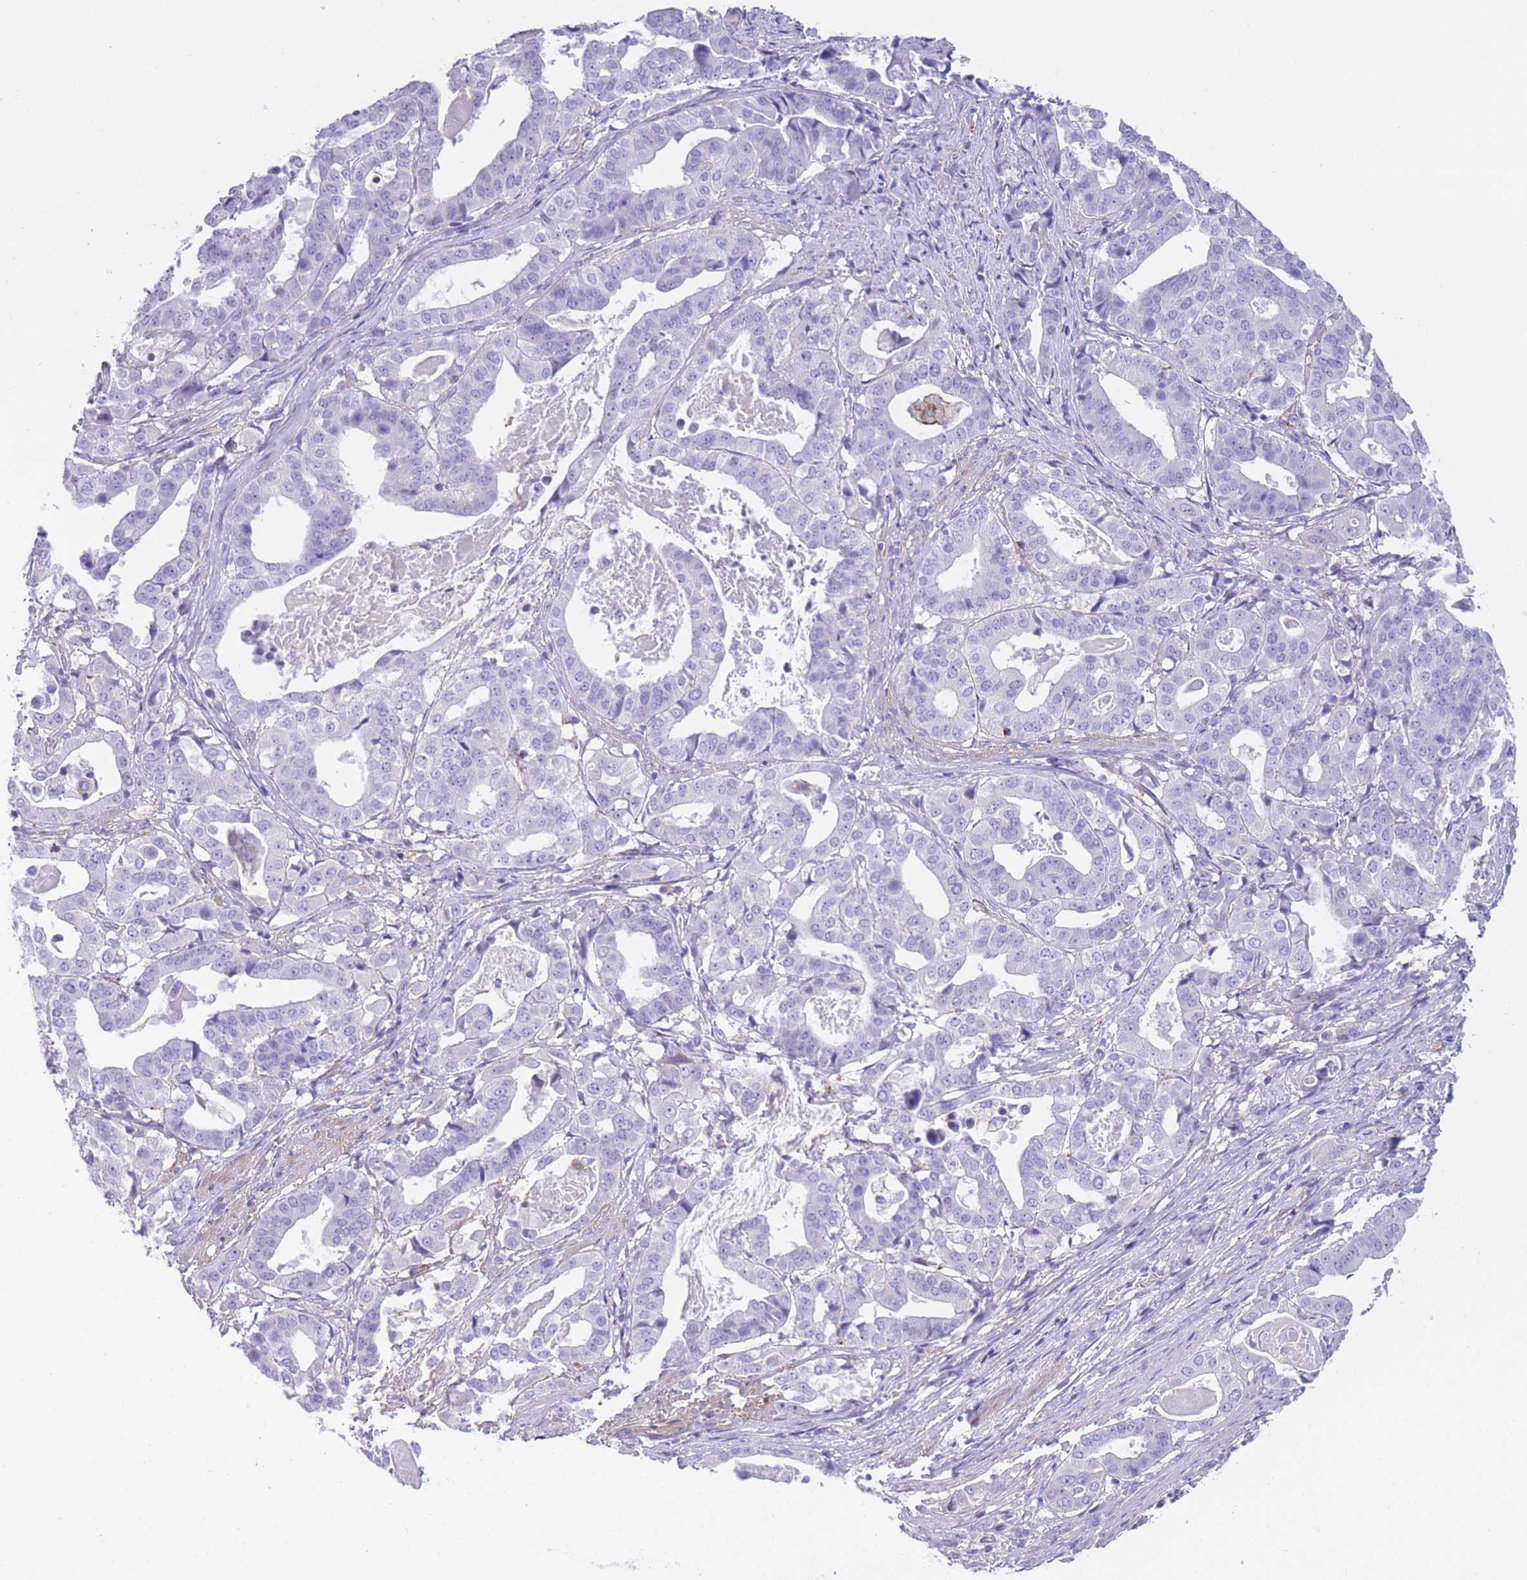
{"staining": {"intensity": "negative", "quantity": "none", "location": "none"}, "tissue": "stomach cancer", "cell_type": "Tumor cells", "image_type": "cancer", "snomed": [{"axis": "morphology", "description": "Adenocarcinoma, NOS"}, {"axis": "topography", "description": "Stomach"}], "caption": "Stomach adenocarcinoma was stained to show a protein in brown. There is no significant expression in tumor cells. (DAB immunohistochemistry, high magnification).", "gene": "LDB3", "patient": {"sex": "male", "age": 48}}